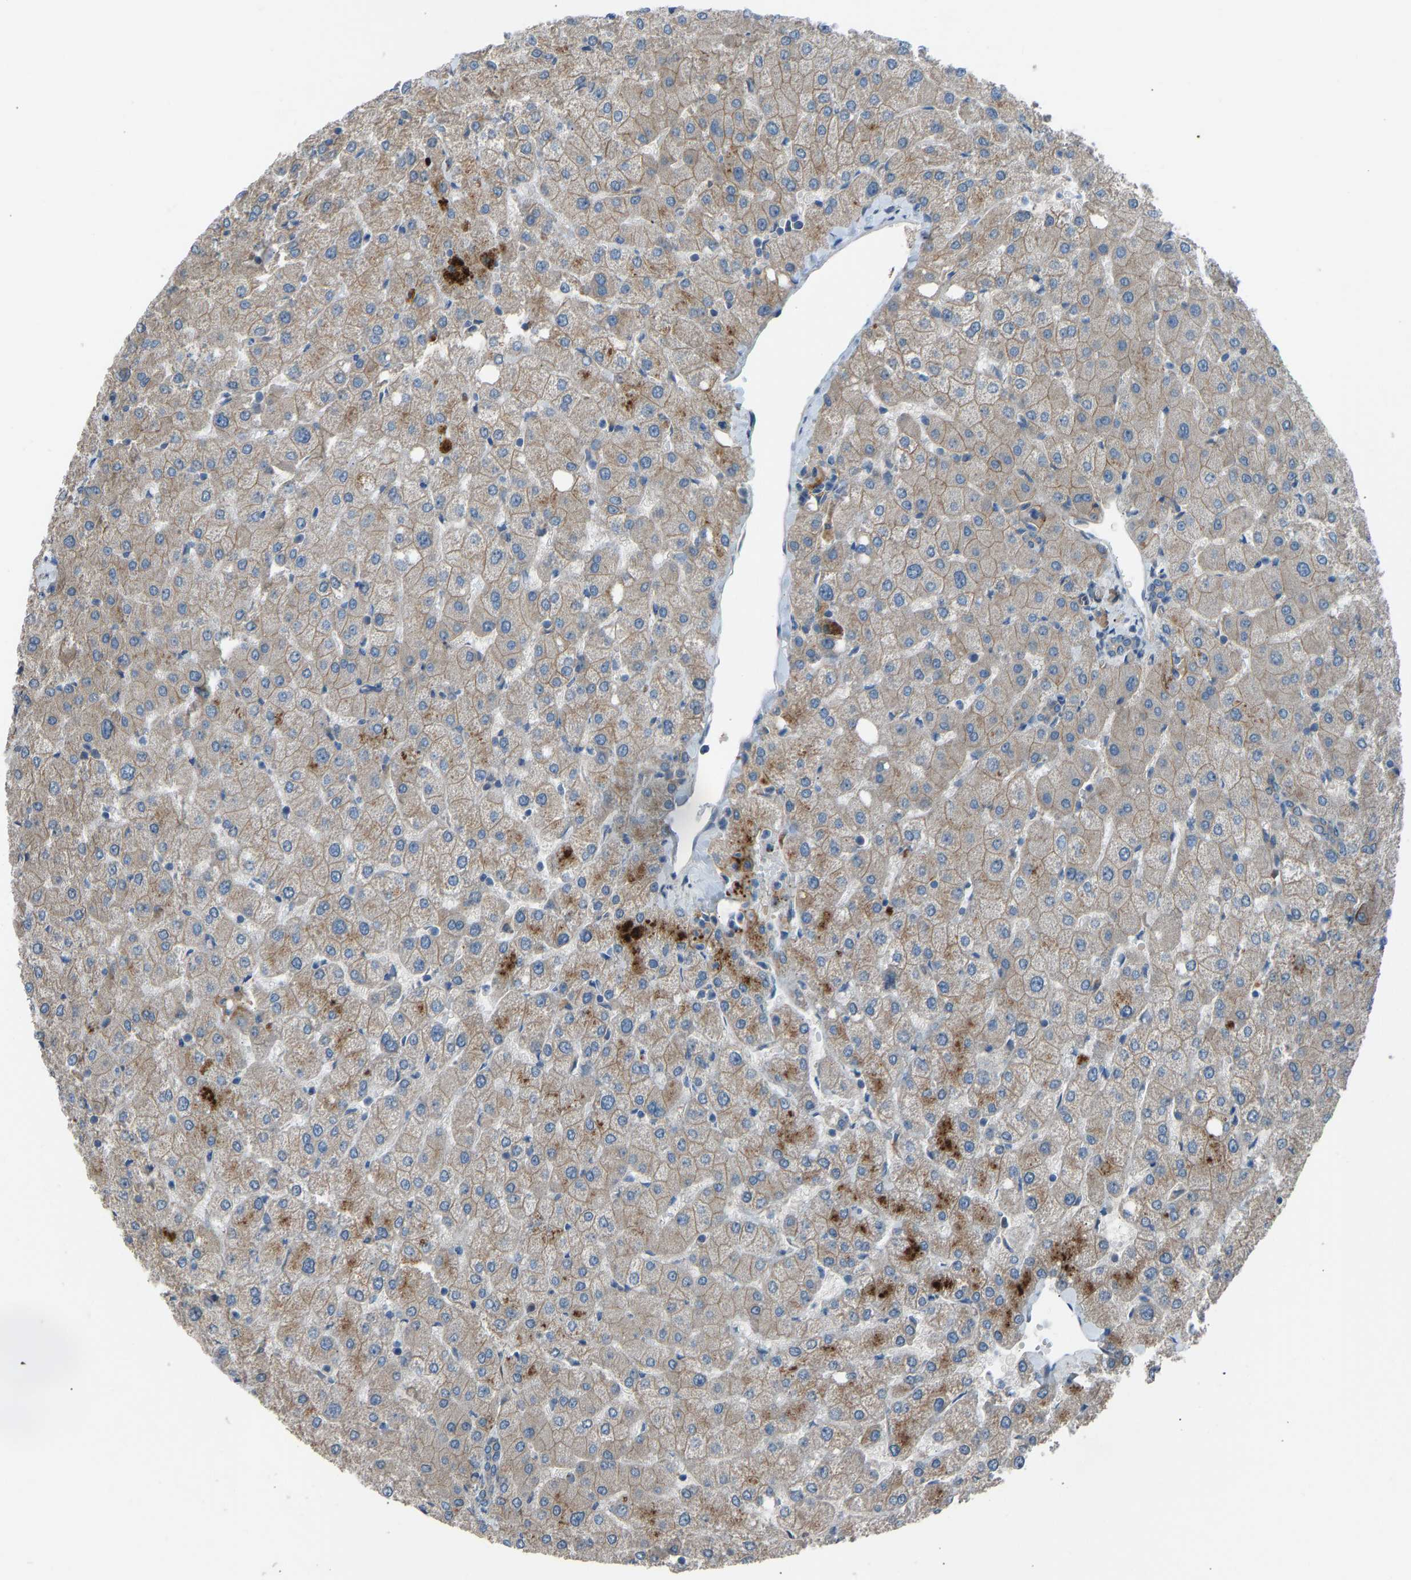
{"staining": {"intensity": "negative", "quantity": "none", "location": "none"}, "tissue": "liver", "cell_type": "Cholangiocytes", "image_type": "normal", "snomed": [{"axis": "morphology", "description": "Normal tissue, NOS"}, {"axis": "topography", "description": "Liver"}], "caption": "This is a photomicrograph of IHC staining of unremarkable liver, which shows no positivity in cholangiocytes.", "gene": "SLC43A1", "patient": {"sex": "female", "age": 54}}